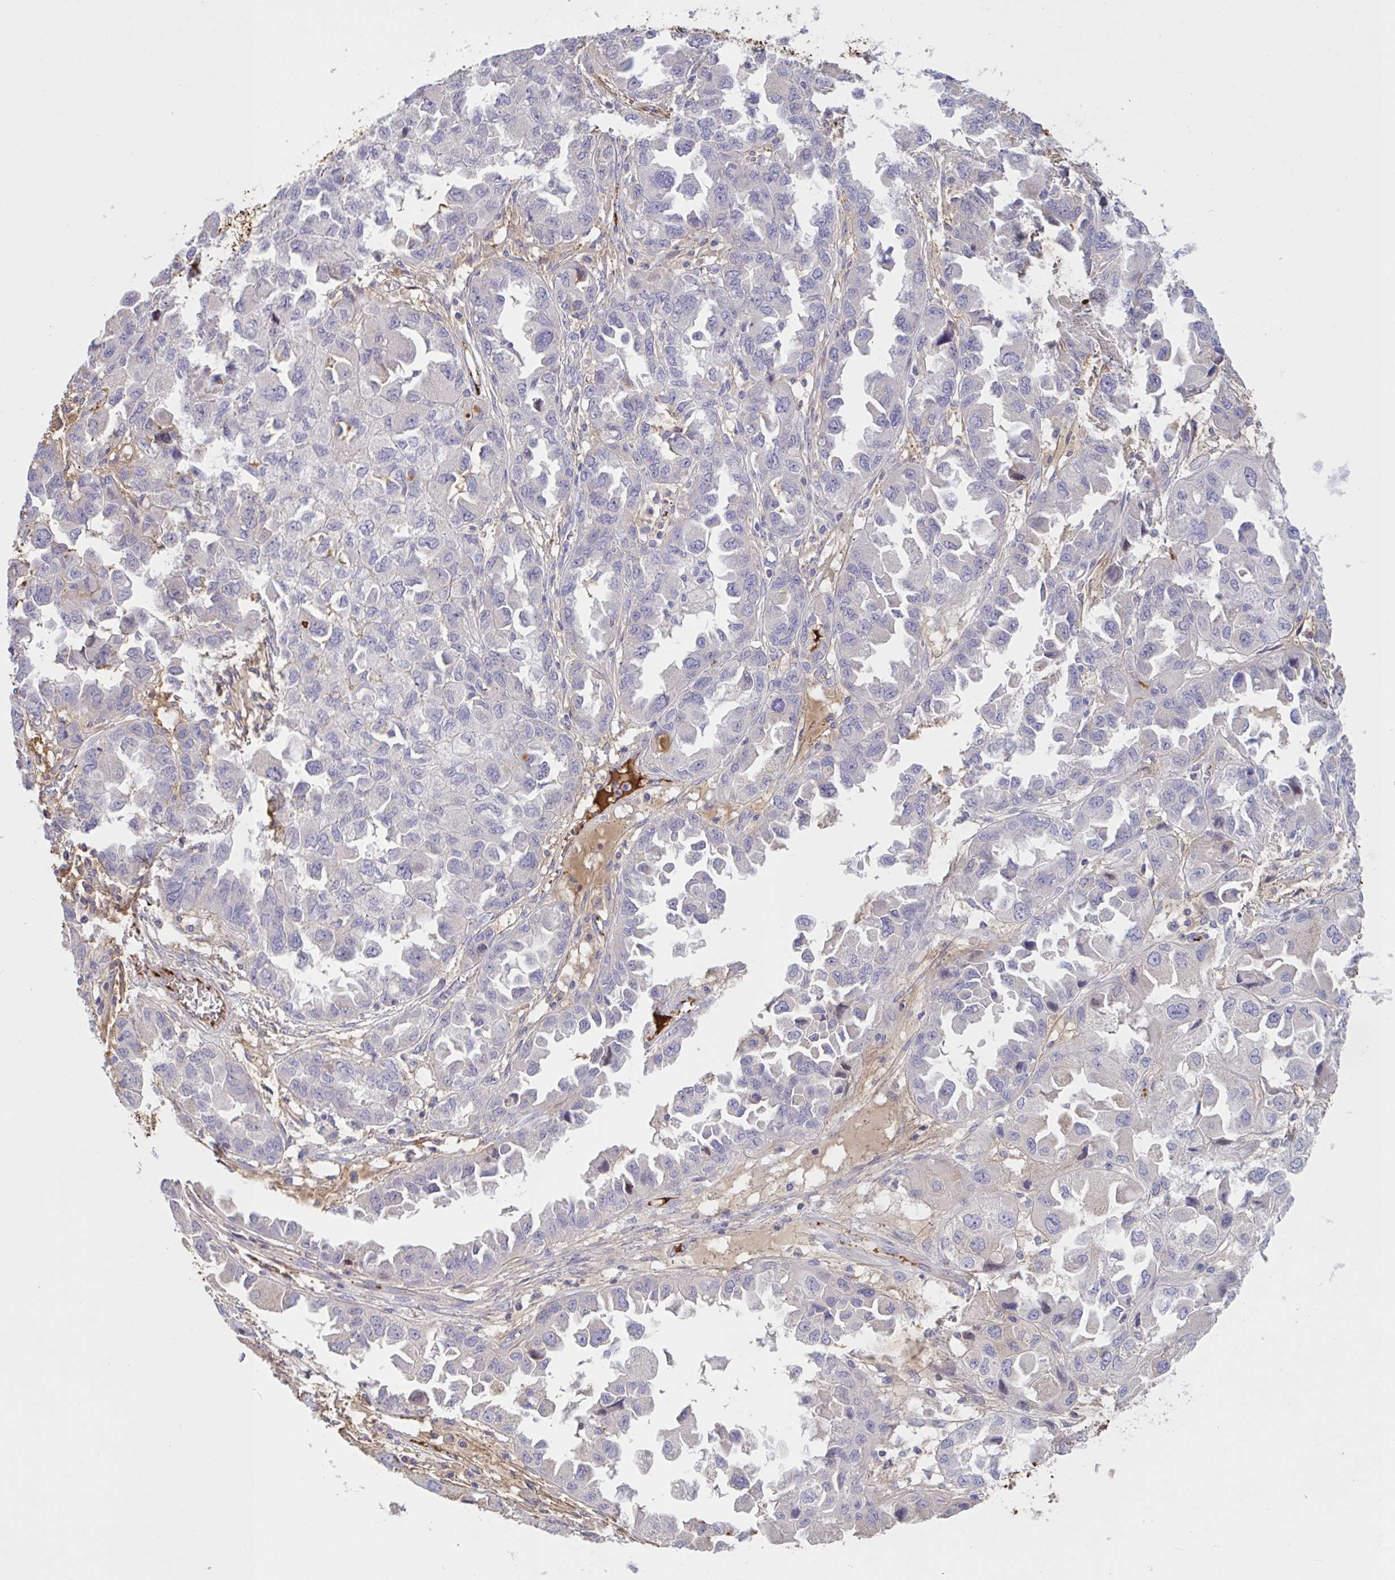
{"staining": {"intensity": "negative", "quantity": "none", "location": "none"}, "tissue": "ovarian cancer", "cell_type": "Tumor cells", "image_type": "cancer", "snomed": [{"axis": "morphology", "description": "Cystadenocarcinoma, serous, NOS"}, {"axis": "topography", "description": "Ovary"}], "caption": "DAB immunohistochemical staining of human serous cystadenocarcinoma (ovarian) shows no significant positivity in tumor cells.", "gene": "IL1R1", "patient": {"sex": "female", "age": 84}}